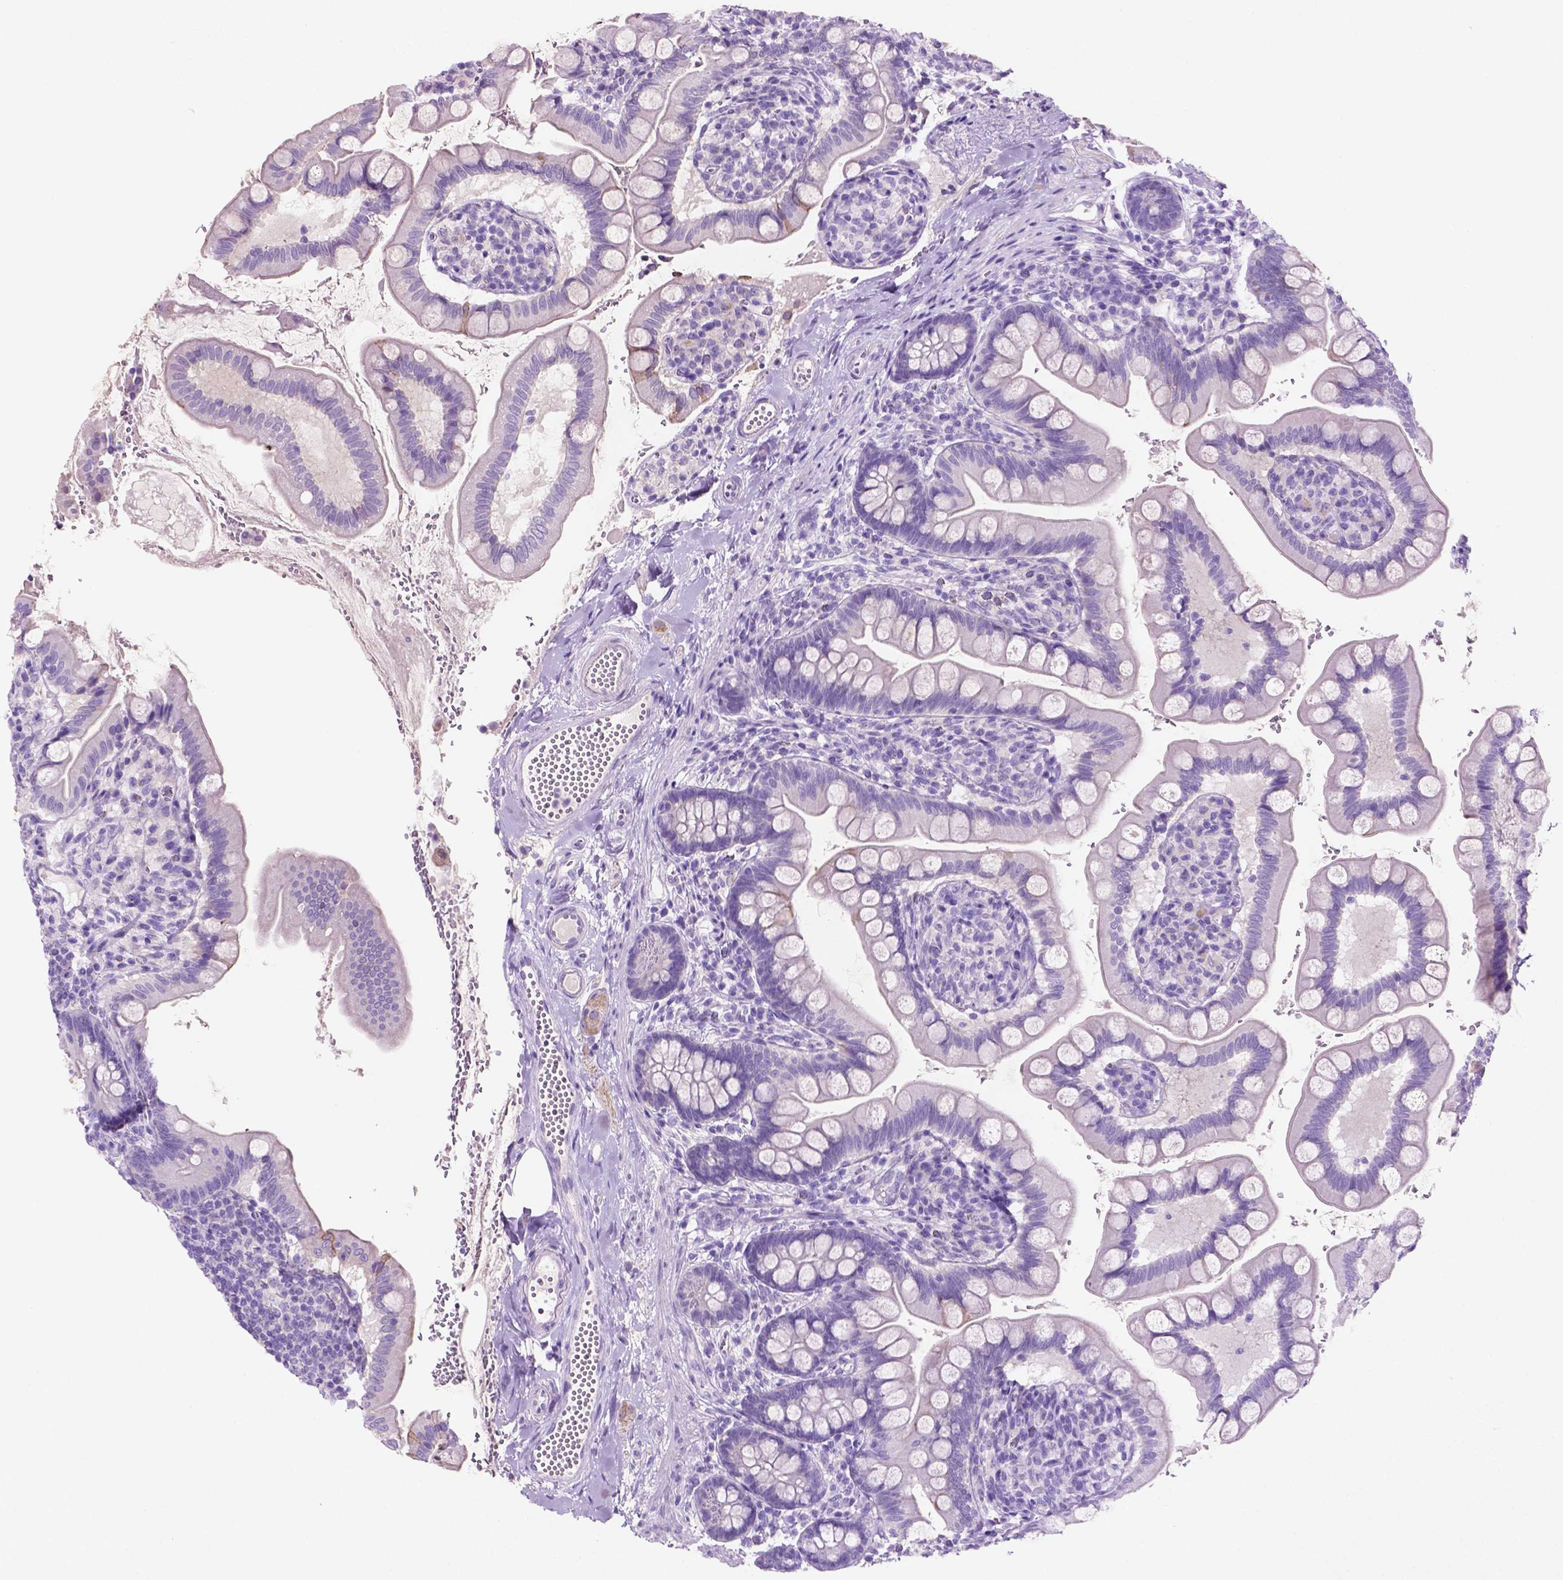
{"staining": {"intensity": "negative", "quantity": "none", "location": "none"}, "tissue": "small intestine", "cell_type": "Glandular cells", "image_type": "normal", "snomed": [{"axis": "morphology", "description": "Normal tissue, NOS"}, {"axis": "topography", "description": "Small intestine"}], "caption": "DAB immunohistochemical staining of benign small intestine exhibits no significant positivity in glandular cells. Nuclei are stained in blue.", "gene": "POU4F1", "patient": {"sex": "female", "age": 56}}